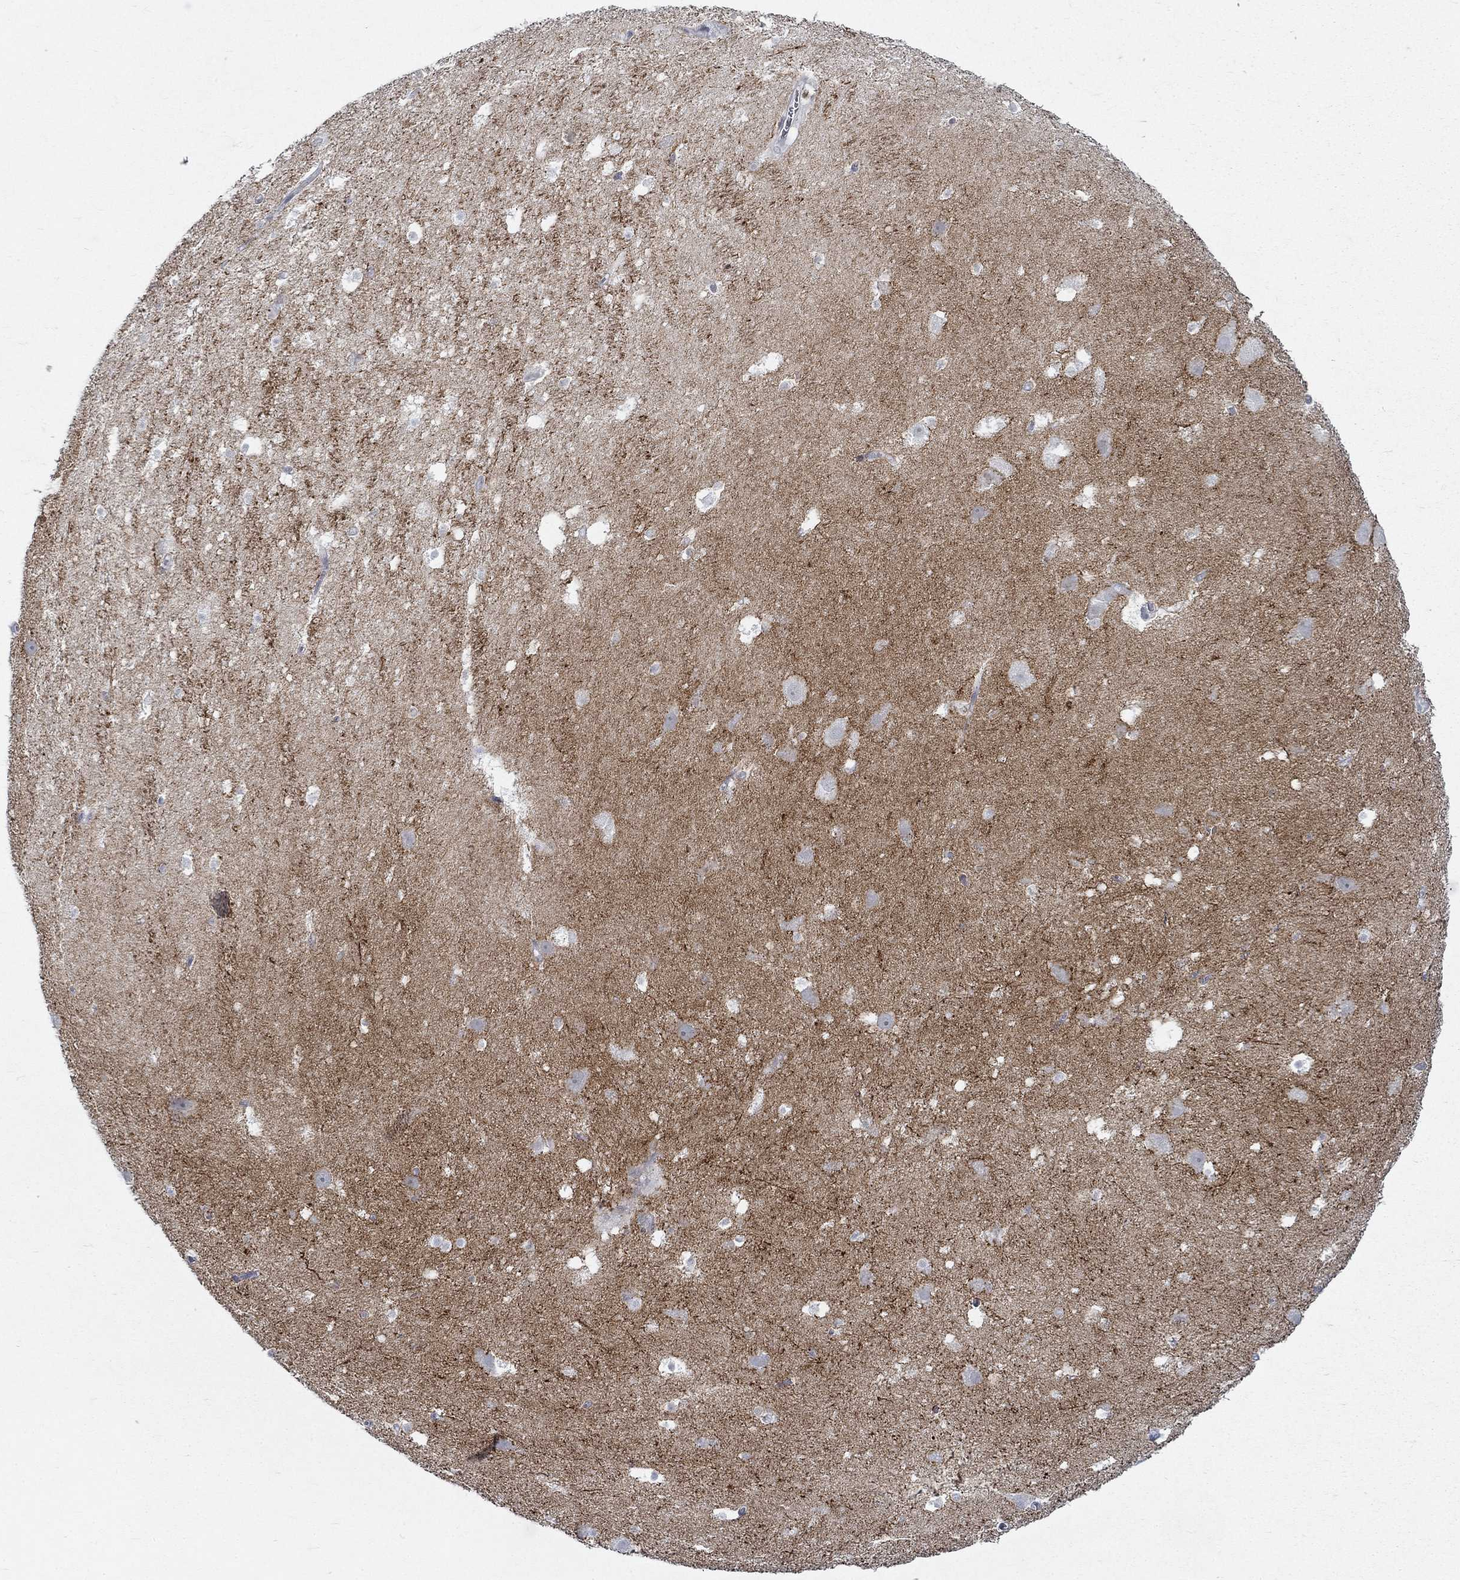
{"staining": {"intensity": "negative", "quantity": "none", "location": "none"}, "tissue": "hippocampus", "cell_type": "Glial cells", "image_type": "normal", "snomed": [{"axis": "morphology", "description": "Normal tissue, NOS"}, {"axis": "topography", "description": "Hippocampus"}], "caption": "High magnification brightfield microscopy of benign hippocampus stained with DAB (3,3'-diaminobenzidine) (brown) and counterstained with hematoxylin (blue): glial cells show no significant staining. (DAB (3,3'-diaminobenzidine) immunohistochemistry (IHC) visualized using brightfield microscopy, high magnification).", "gene": "ATP1A3", "patient": {"sex": "male", "age": 26}}